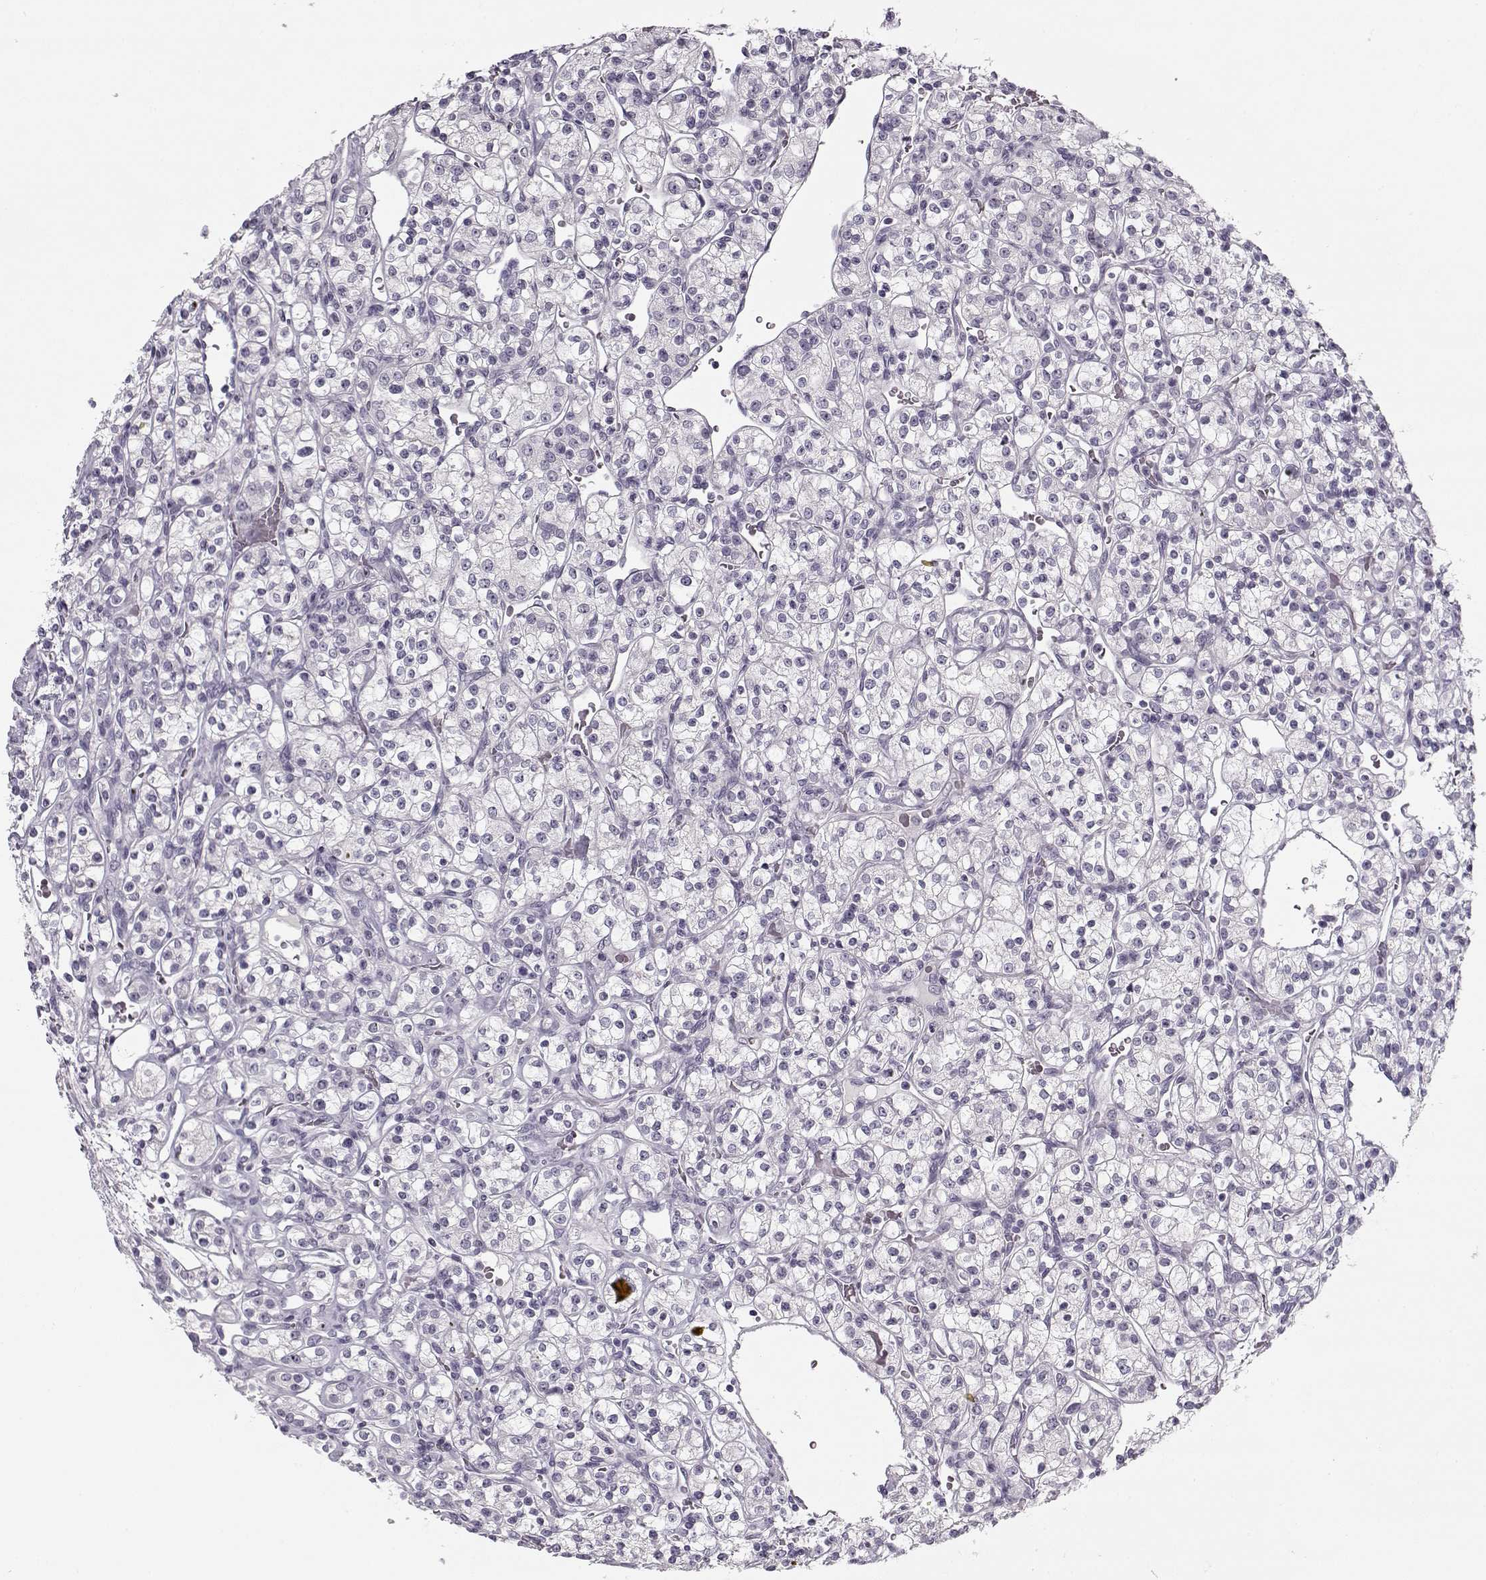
{"staining": {"intensity": "negative", "quantity": "none", "location": "none"}, "tissue": "renal cancer", "cell_type": "Tumor cells", "image_type": "cancer", "snomed": [{"axis": "morphology", "description": "Adenocarcinoma, NOS"}, {"axis": "topography", "description": "Kidney"}], "caption": "The image demonstrates no significant expression in tumor cells of renal adenocarcinoma. (Immunohistochemistry (ihc), brightfield microscopy, high magnification).", "gene": "PNMT", "patient": {"sex": "male", "age": 77}}